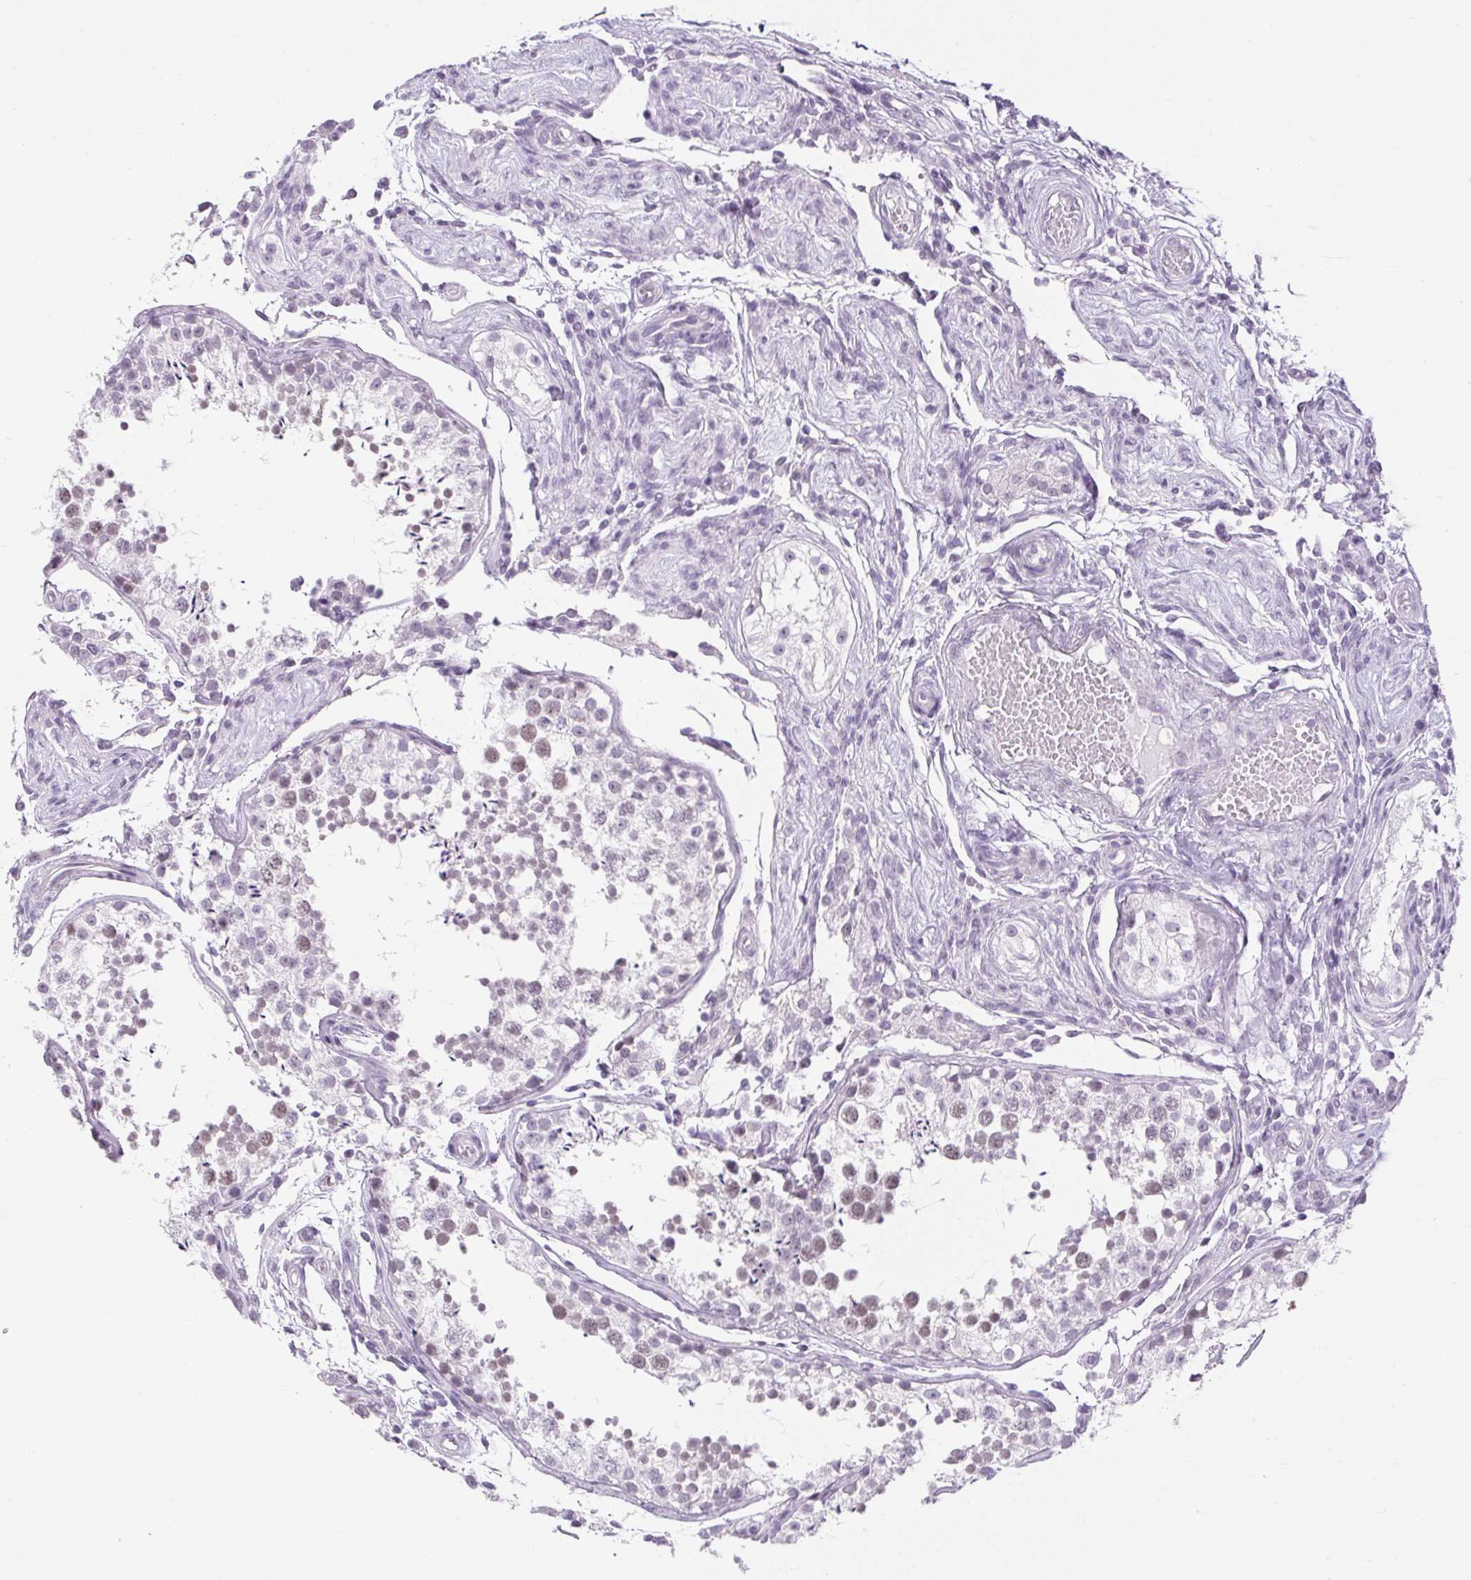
{"staining": {"intensity": "negative", "quantity": "none", "location": "none"}, "tissue": "testis", "cell_type": "Cells in seminiferous ducts", "image_type": "normal", "snomed": [{"axis": "morphology", "description": "Normal tissue, NOS"}, {"axis": "morphology", "description": "Seminoma, NOS"}, {"axis": "topography", "description": "Testis"}], "caption": "Protein analysis of unremarkable testis shows no significant staining in cells in seminiferous ducts.", "gene": "BCAS1", "patient": {"sex": "male", "age": 29}}